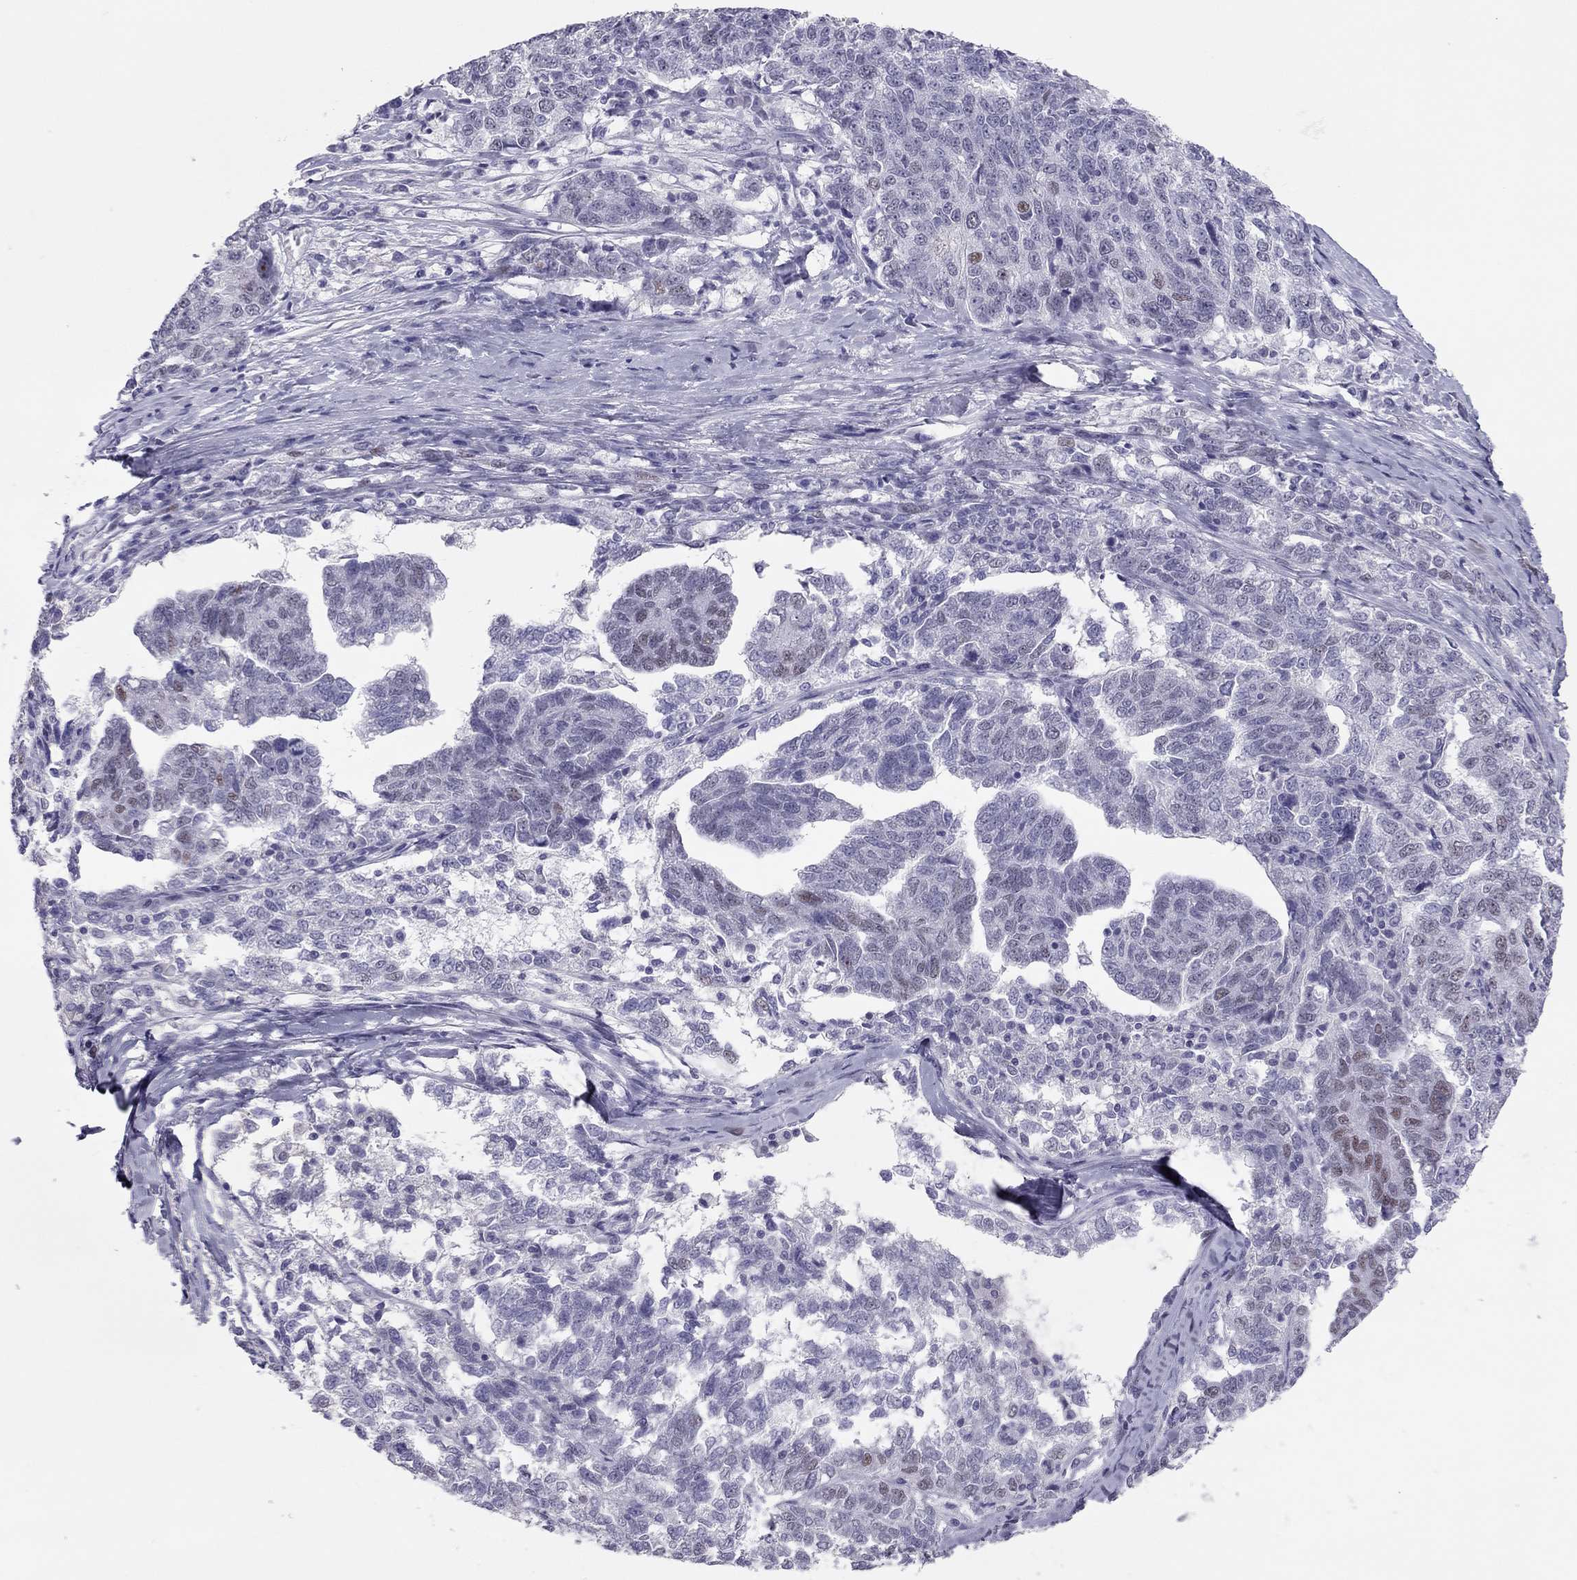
{"staining": {"intensity": "negative", "quantity": "none", "location": "none"}, "tissue": "ovarian cancer", "cell_type": "Tumor cells", "image_type": "cancer", "snomed": [{"axis": "morphology", "description": "Cystadenocarcinoma, serous, NOS"}, {"axis": "topography", "description": "Ovary"}], "caption": "The micrograph displays no significant staining in tumor cells of serous cystadenocarcinoma (ovarian).", "gene": "PHOX2A", "patient": {"sex": "female", "age": 71}}